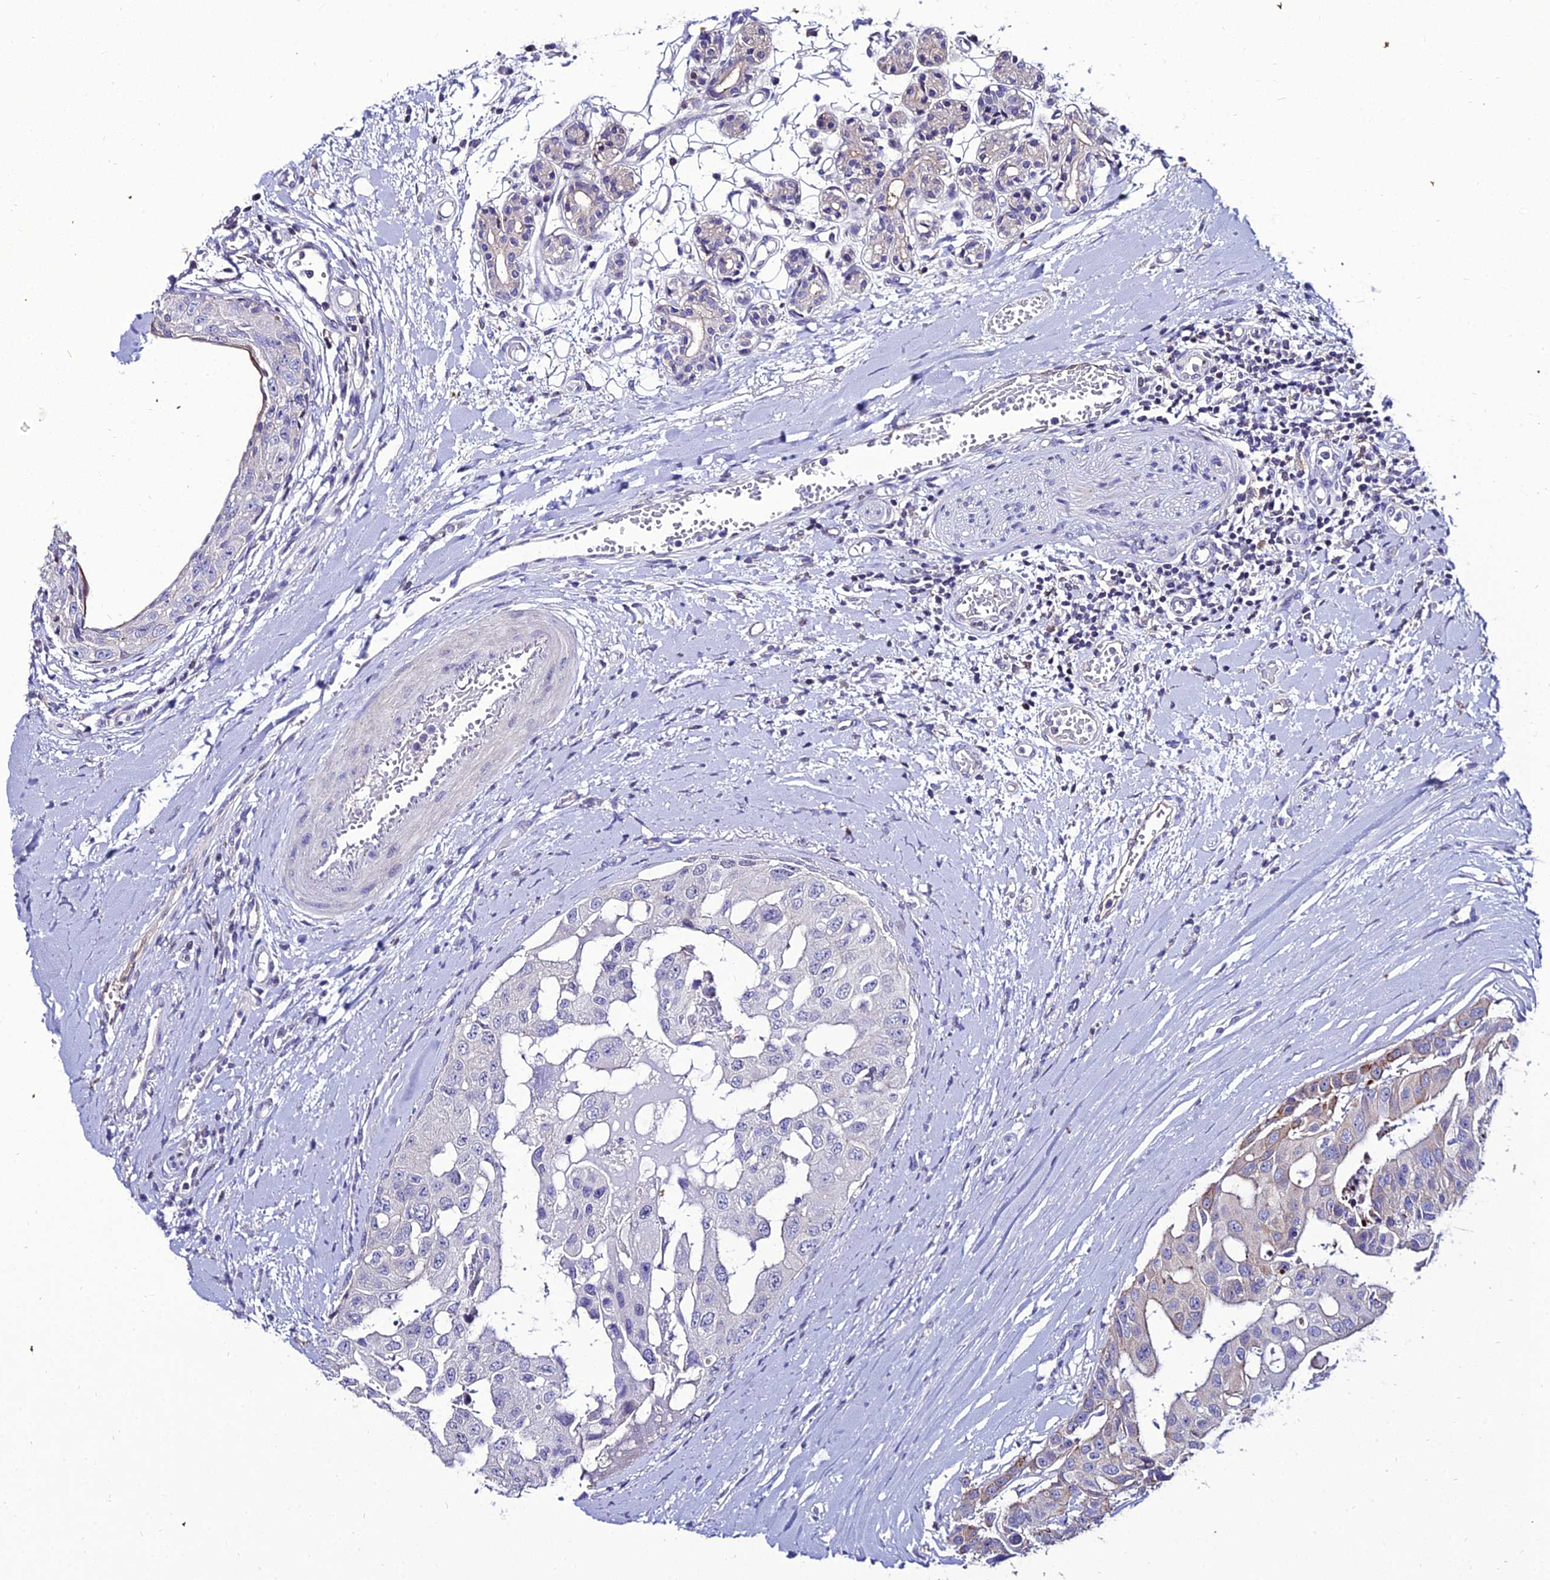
{"staining": {"intensity": "negative", "quantity": "none", "location": "none"}, "tissue": "head and neck cancer", "cell_type": "Tumor cells", "image_type": "cancer", "snomed": [{"axis": "morphology", "description": "Adenocarcinoma, NOS"}, {"axis": "morphology", "description": "Adenocarcinoma, metastatic, NOS"}, {"axis": "topography", "description": "Head-Neck"}], "caption": "Tumor cells are negative for brown protein staining in head and neck cancer (adenocarcinoma).", "gene": "SHQ1", "patient": {"sex": "male", "age": 75}}